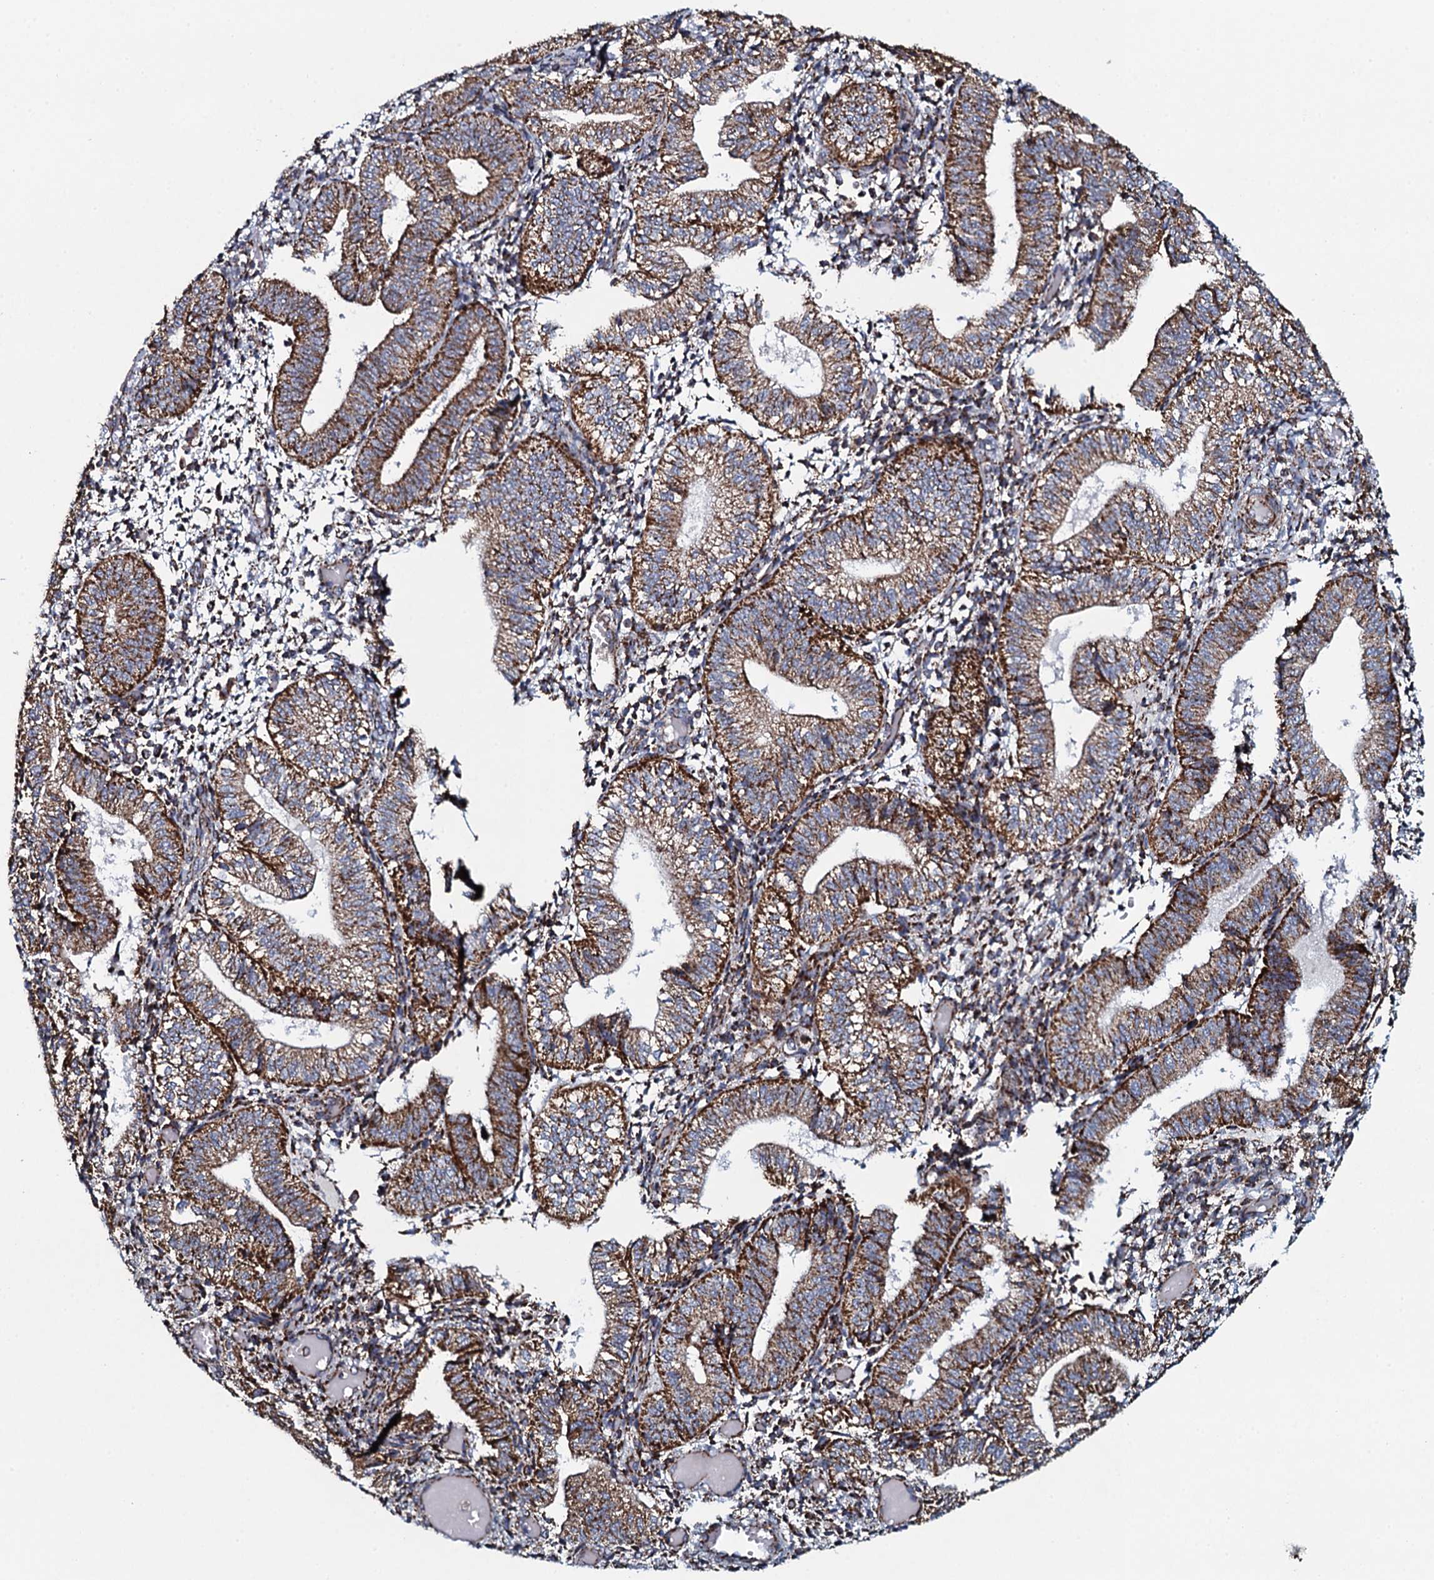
{"staining": {"intensity": "moderate", "quantity": ">75%", "location": "cytoplasmic/membranous"}, "tissue": "endometrium", "cell_type": "Cells in endometrial stroma", "image_type": "normal", "snomed": [{"axis": "morphology", "description": "Normal tissue, NOS"}, {"axis": "topography", "description": "Endometrium"}], "caption": "Human endometrium stained for a protein (brown) reveals moderate cytoplasmic/membranous positive positivity in about >75% of cells in endometrial stroma.", "gene": "EVC2", "patient": {"sex": "female", "age": 34}}